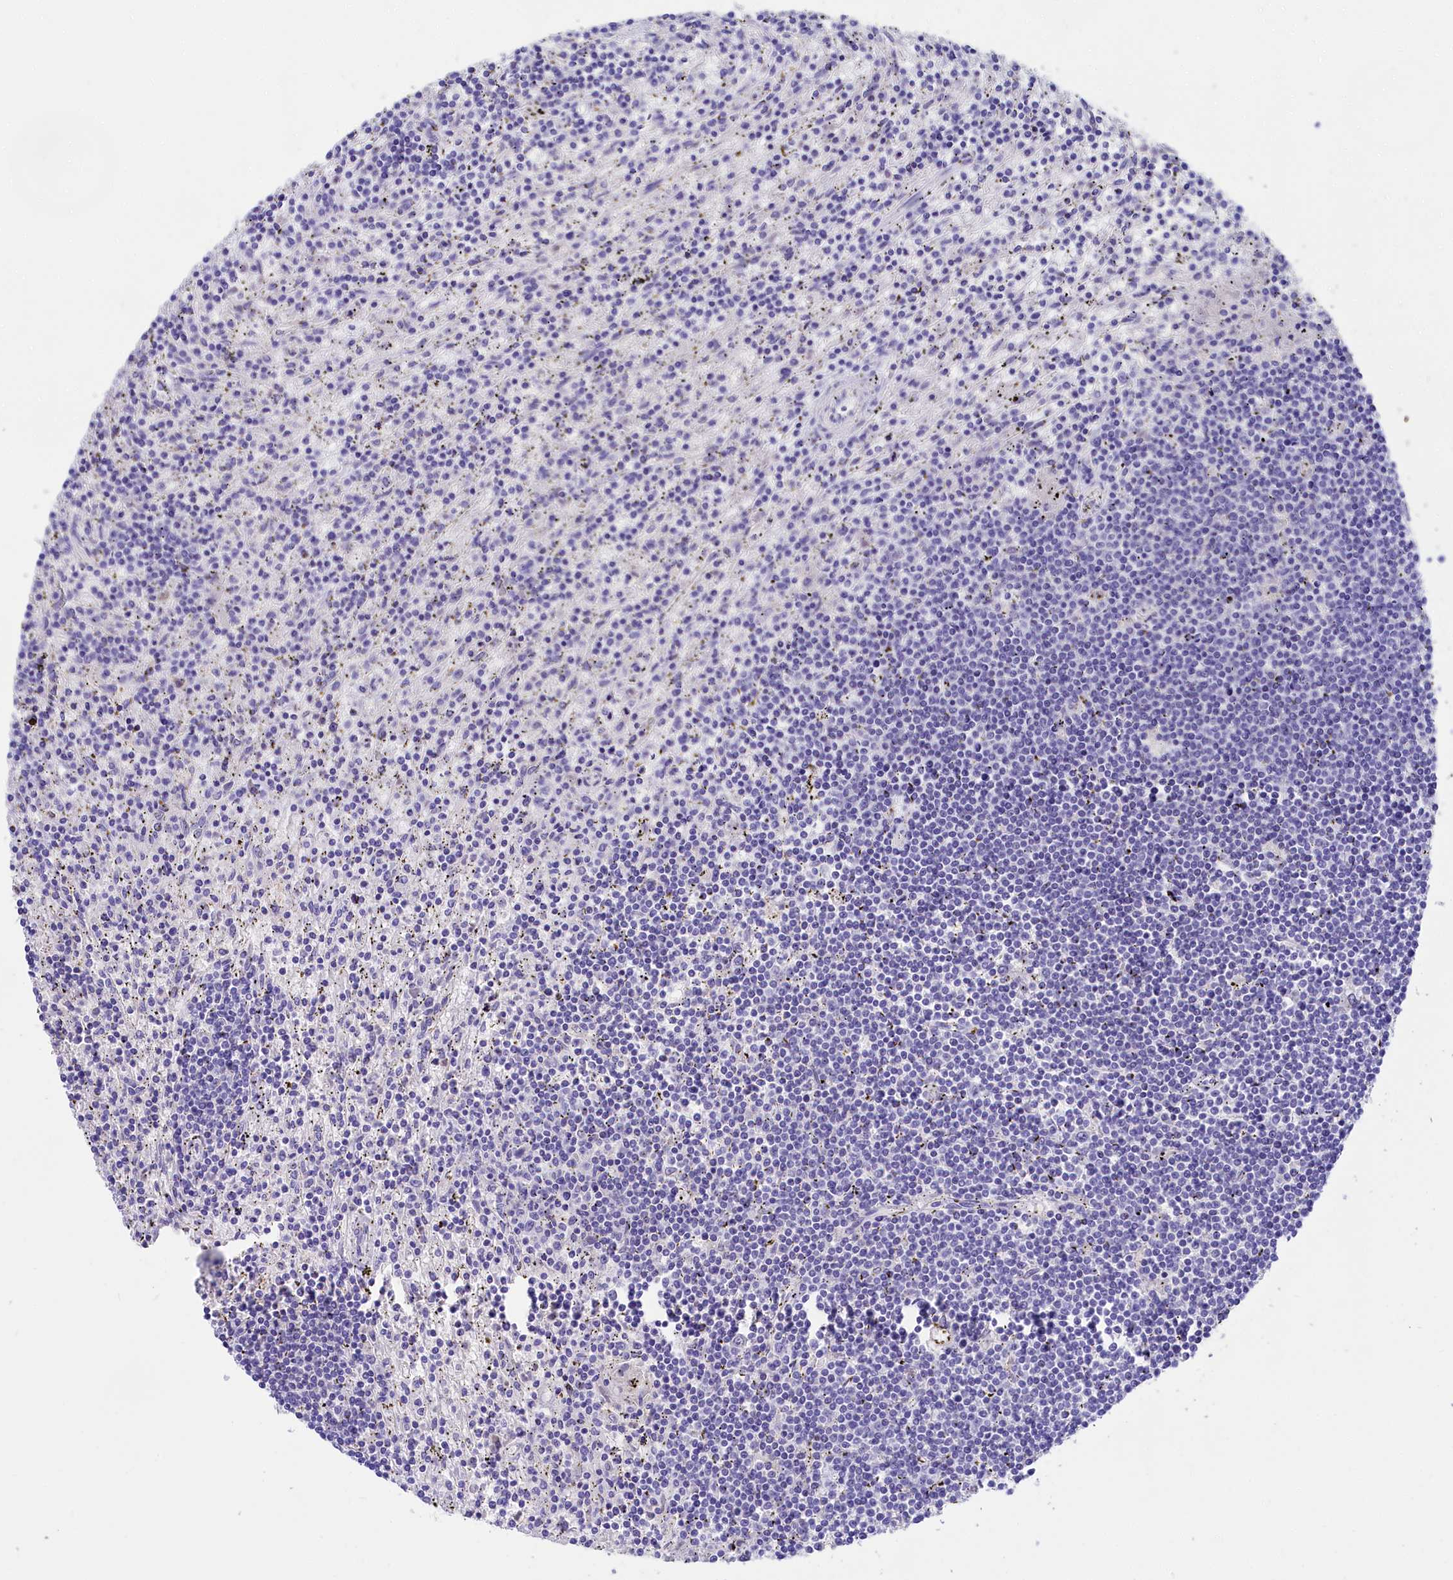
{"staining": {"intensity": "negative", "quantity": "none", "location": "none"}, "tissue": "lymphoma", "cell_type": "Tumor cells", "image_type": "cancer", "snomed": [{"axis": "morphology", "description": "Malignant lymphoma, non-Hodgkin's type, Low grade"}, {"axis": "topography", "description": "Spleen"}], "caption": "Tumor cells are negative for protein expression in human lymphoma. (Brightfield microscopy of DAB (3,3'-diaminobenzidine) immunohistochemistry at high magnification).", "gene": "SULT2A1", "patient": {"sex": "male", "age": 76}}